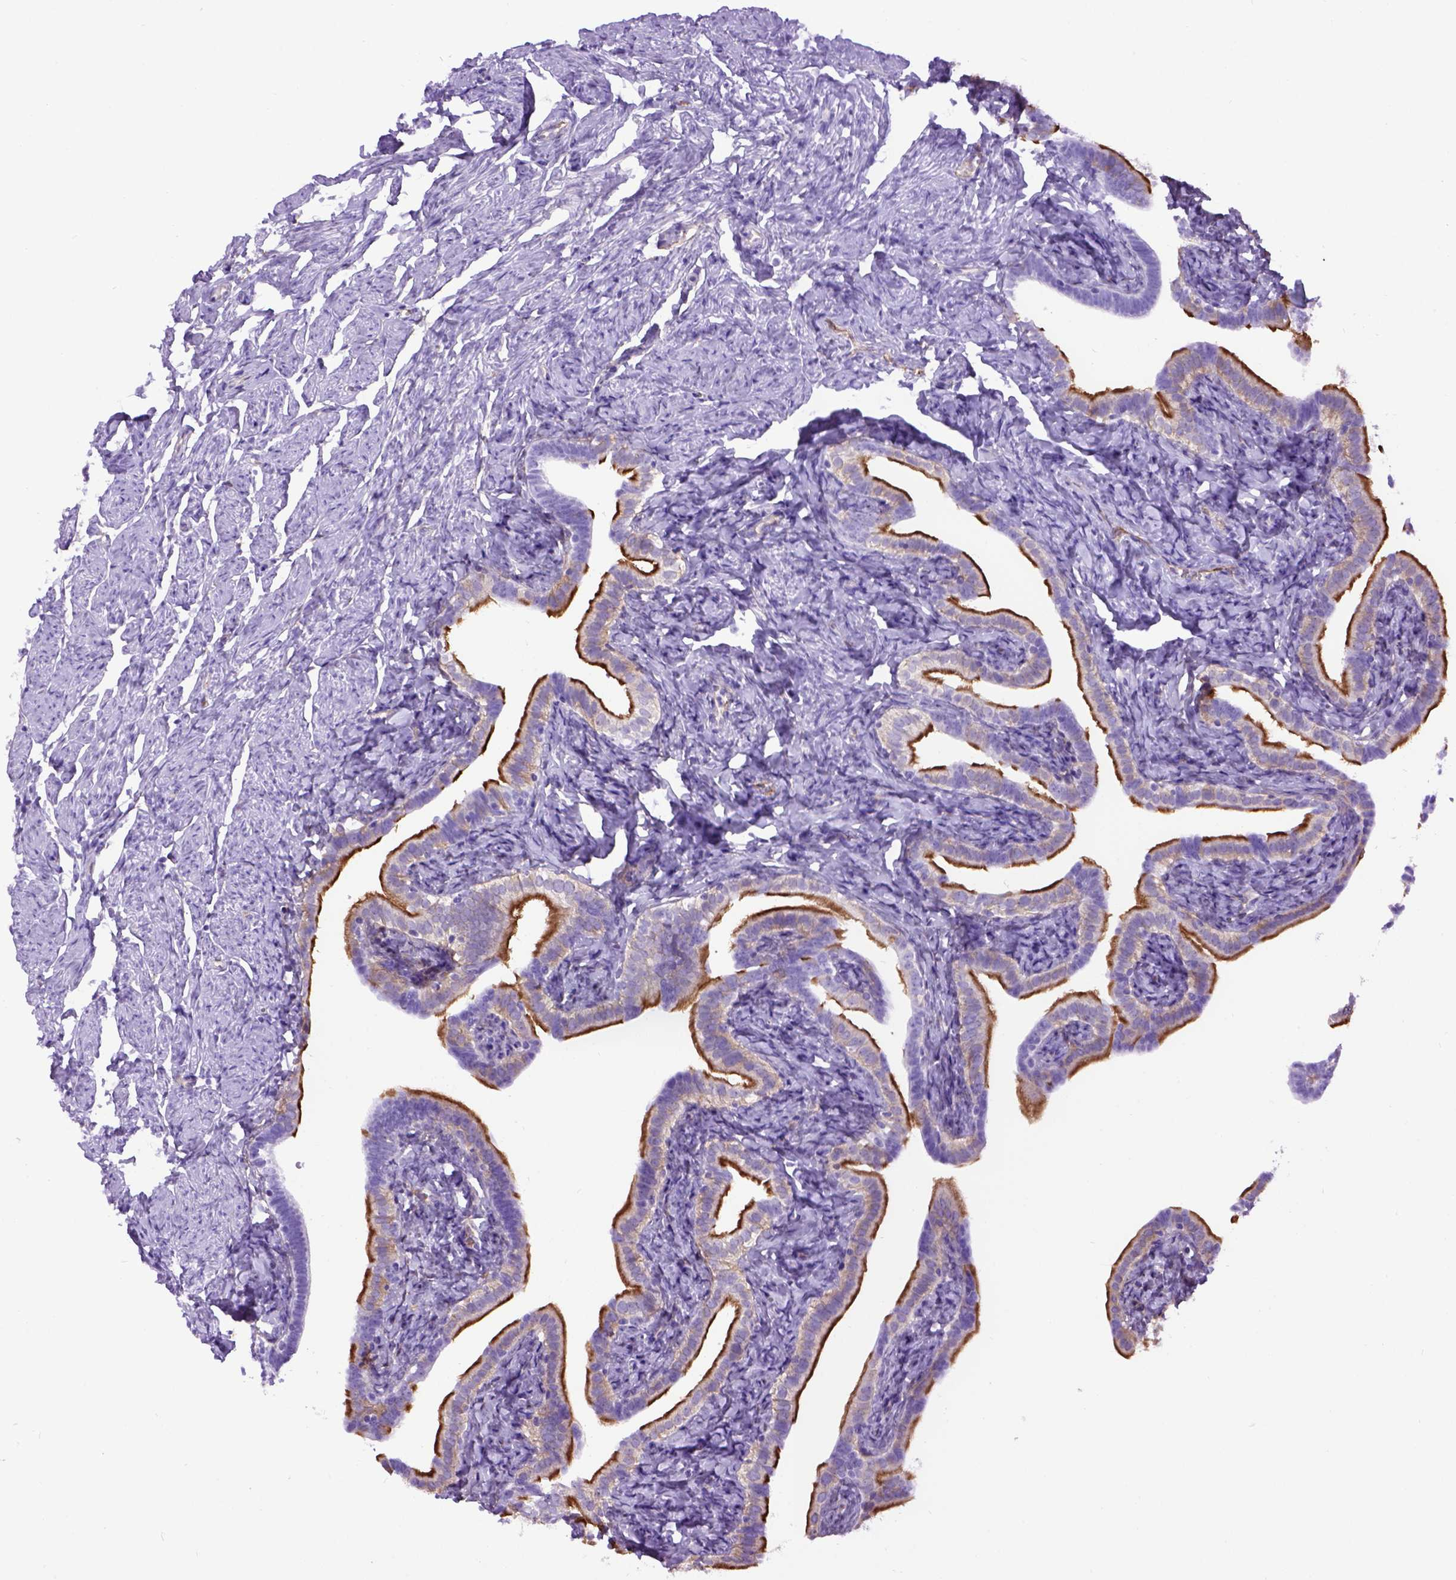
{"staining": {"intensity": "strong", "quantity": "25%-75%", "location": "cytoplasmic/membranous"}, "tissue": "fallopian tube", "cell_type": "Glandular cells", "image_type": "normal", "snomed": [{"axis": "morphology", "description": "Normal tissue, NOS"}, {"axis": "topography", "description": "Fallopian tube"}], "caption": "A brown stain shows strong cytoplasmic/membranous staining of a protein in glandular cells of normal fallopian tube. Immunohistochemistry stains the protein of interest in brown and the nuclei are stained blue.", "gene": "ENG", "patient": {"sex": "female", "age": 41}}